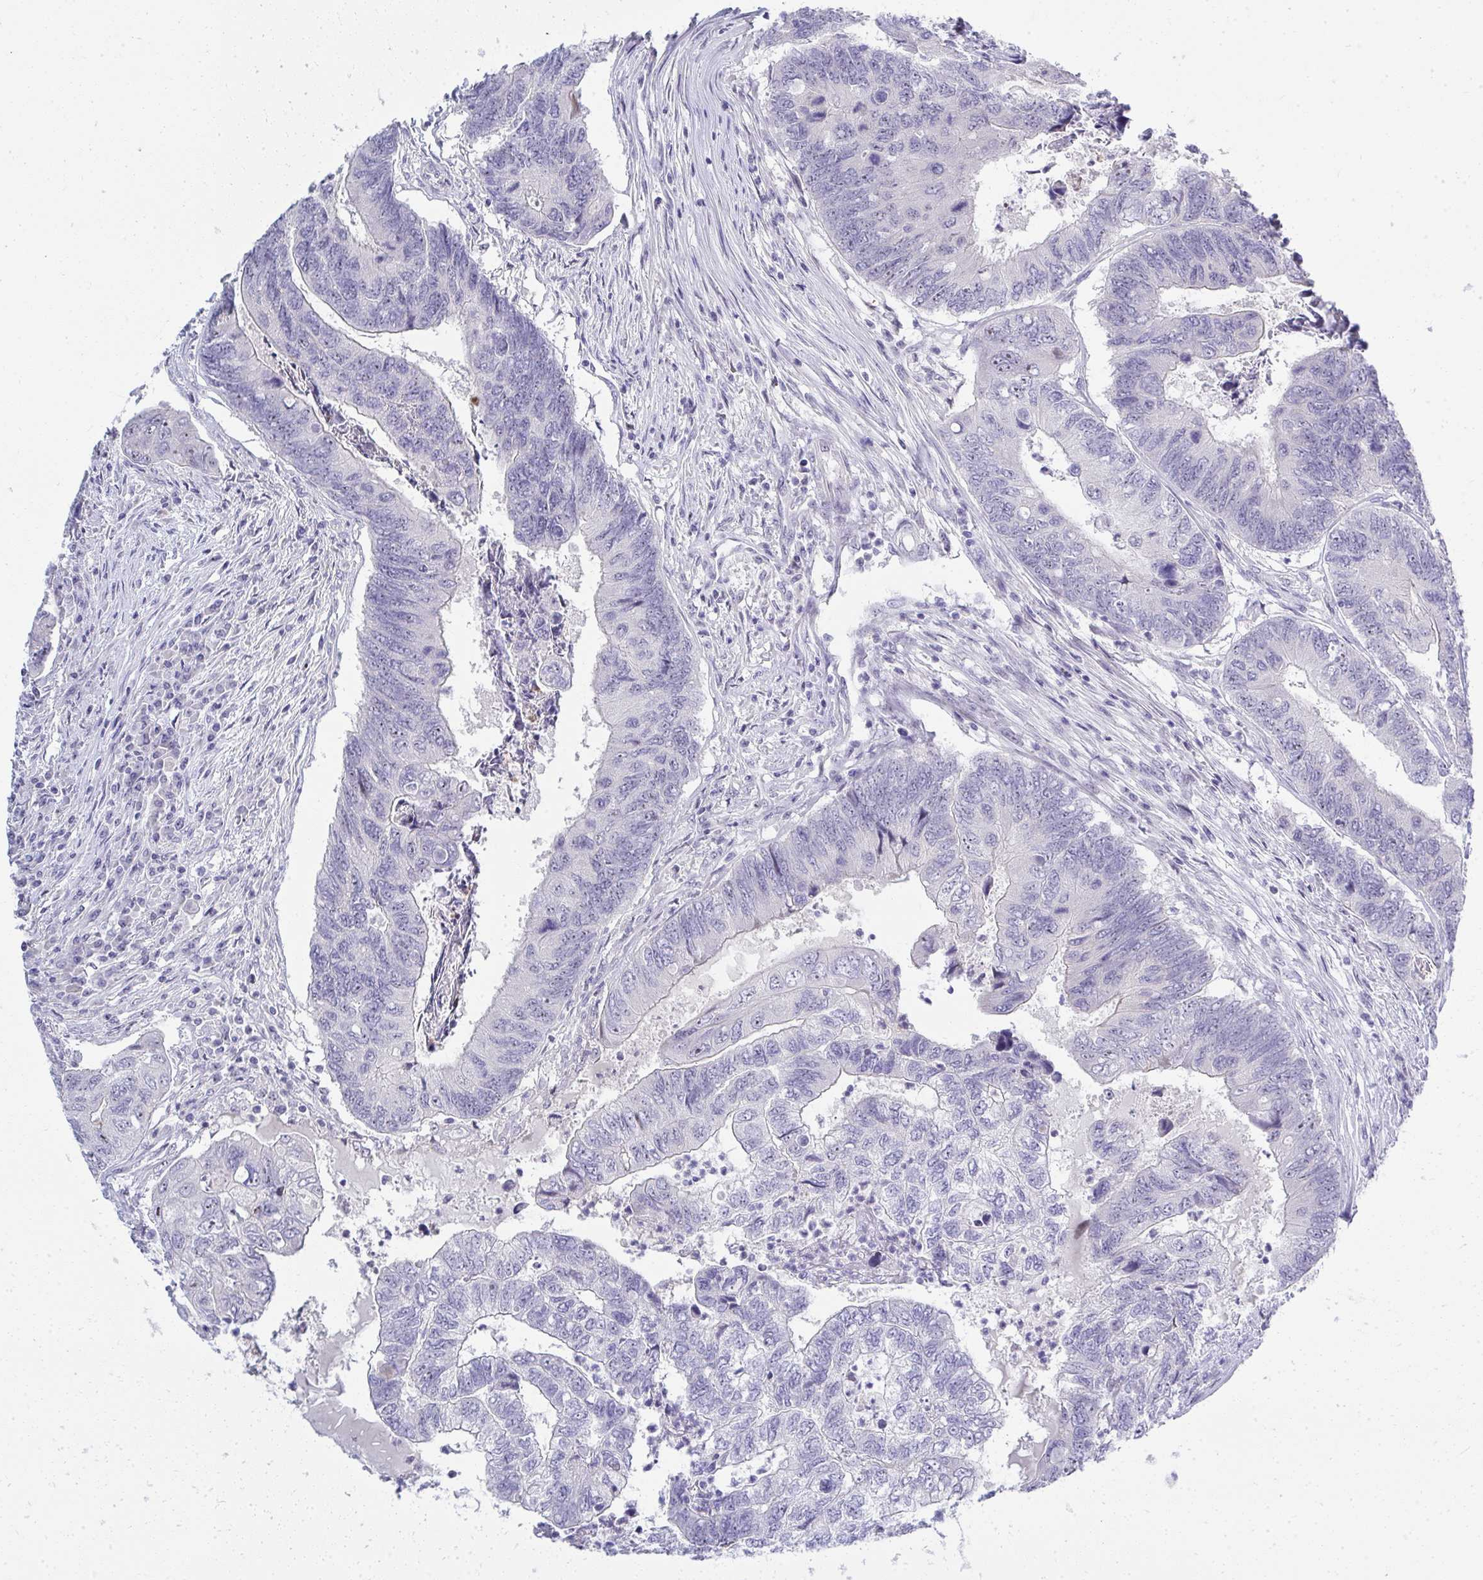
{"staining": {"intensity": "negative", "quantity": "none", "location": "none"}, "tissue": "colorectal cancer", "cell_type": "Tumor cells", "image_type": "cancer", "snomed": [{"axis": "morphology", "description": "Adenocarcinoma, NOS"}, {"axis": "topography", "description": "Colon"}], "caption": "Tumor cells show no significant expression in adenocarcinoma (colorectal).", "gene": "EID3", "patient": {"sex": "female", "age": 67}}